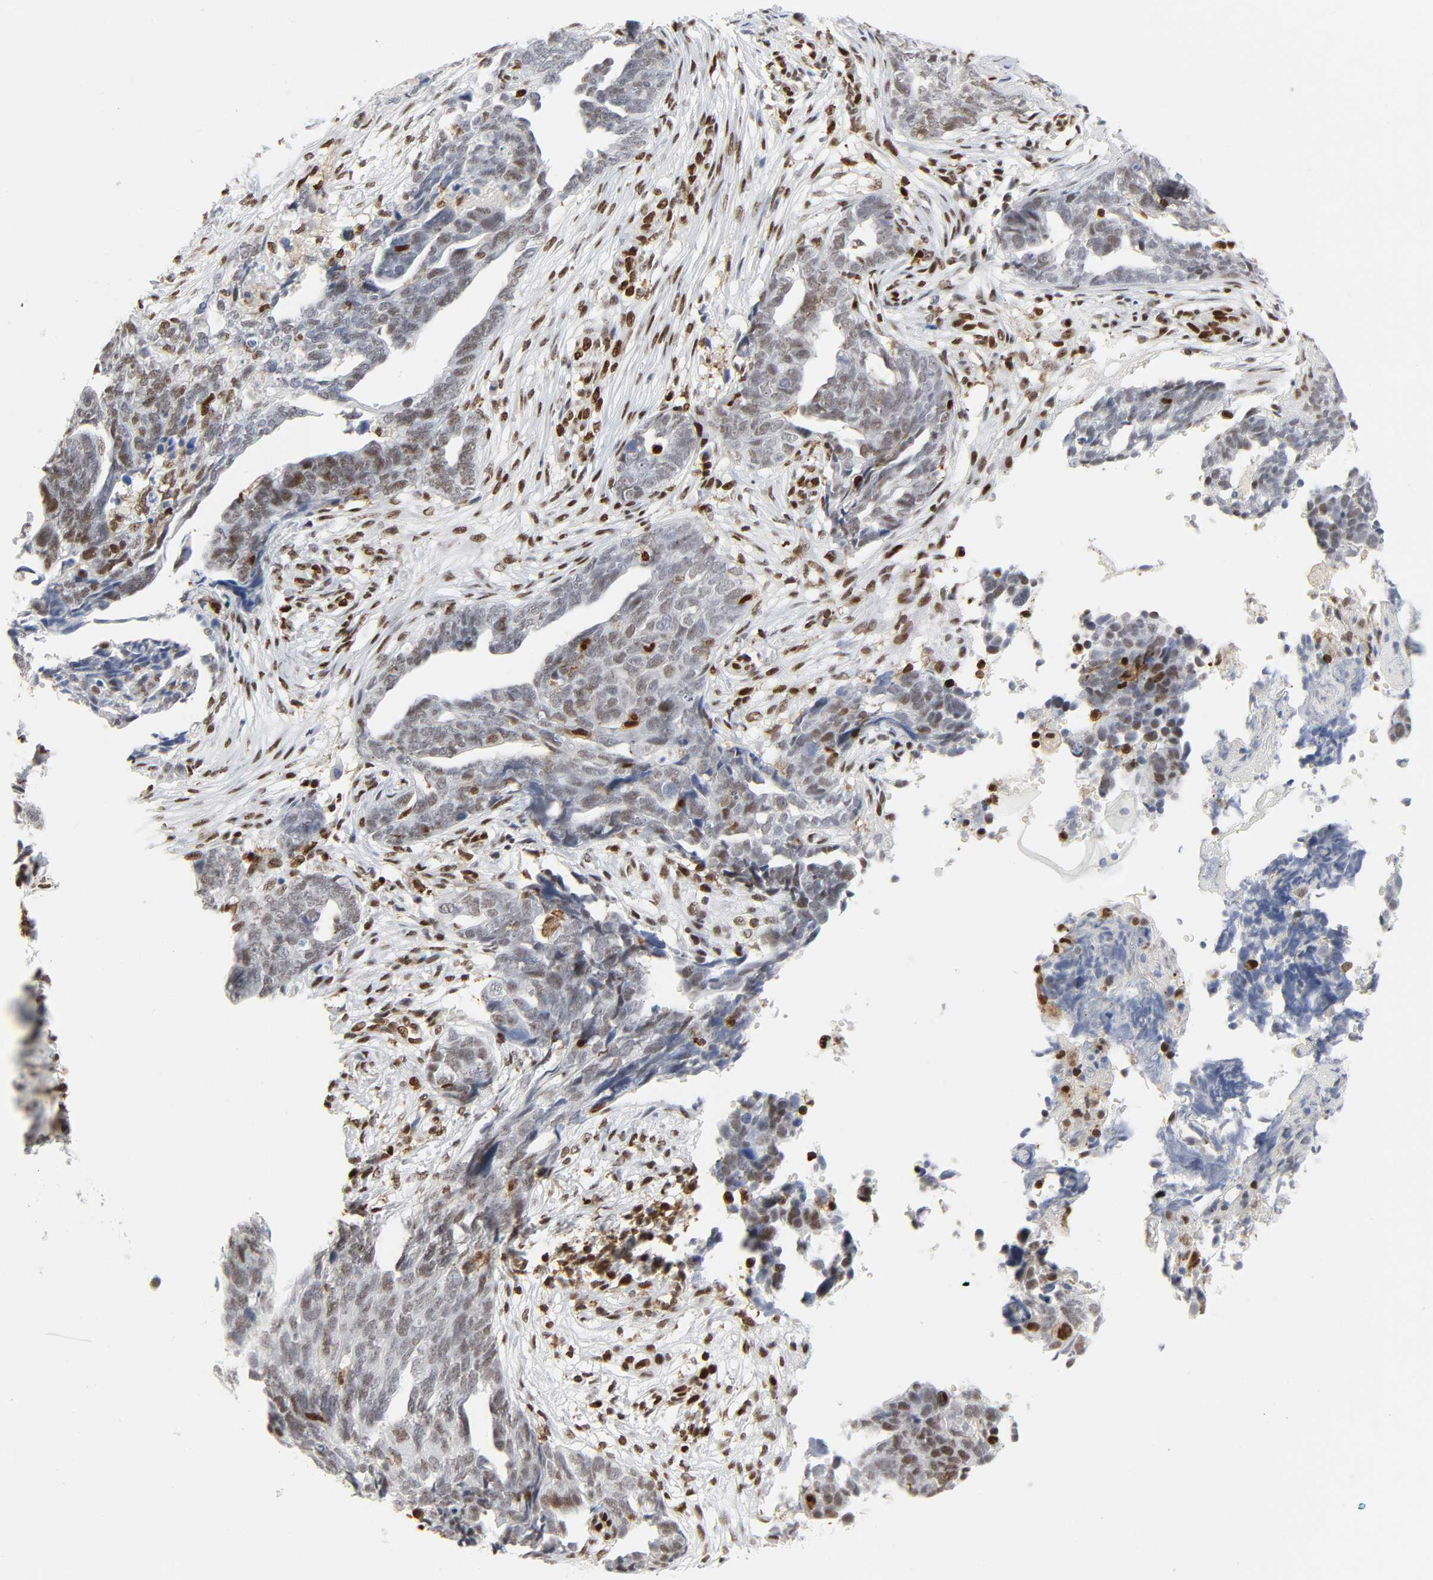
{"staining": {"intensity": "moderate", "quantity": "25%-75%", "location": "nuclear"}, "tissue": "ovarian cancer", "cell_type": "Tumor cells", "image_type": "cancer", "snomed": [{"axis": "morphology", "description": "Normal tissue, NOS"}, {"axis": "morphology", "description": "Cystadenocarcinoma, serous, NOS"}, {"axis": "topography", "description": "Fallopian tube"}, {"axis": "topography", "description": "Ovary"}], "caption": "Protein expression analysis of human serous cystadenocarcinoma (ovarian) reveals moderate nuclear expression in about 25%-75% of tumor cells. The protein of interest is stained brown, and the nuclei are stained in blue (DAB IHC with brightfield microscopy, high magnification).", "gene": "WAS", "patient": {"sex": "female", "age": 56}}